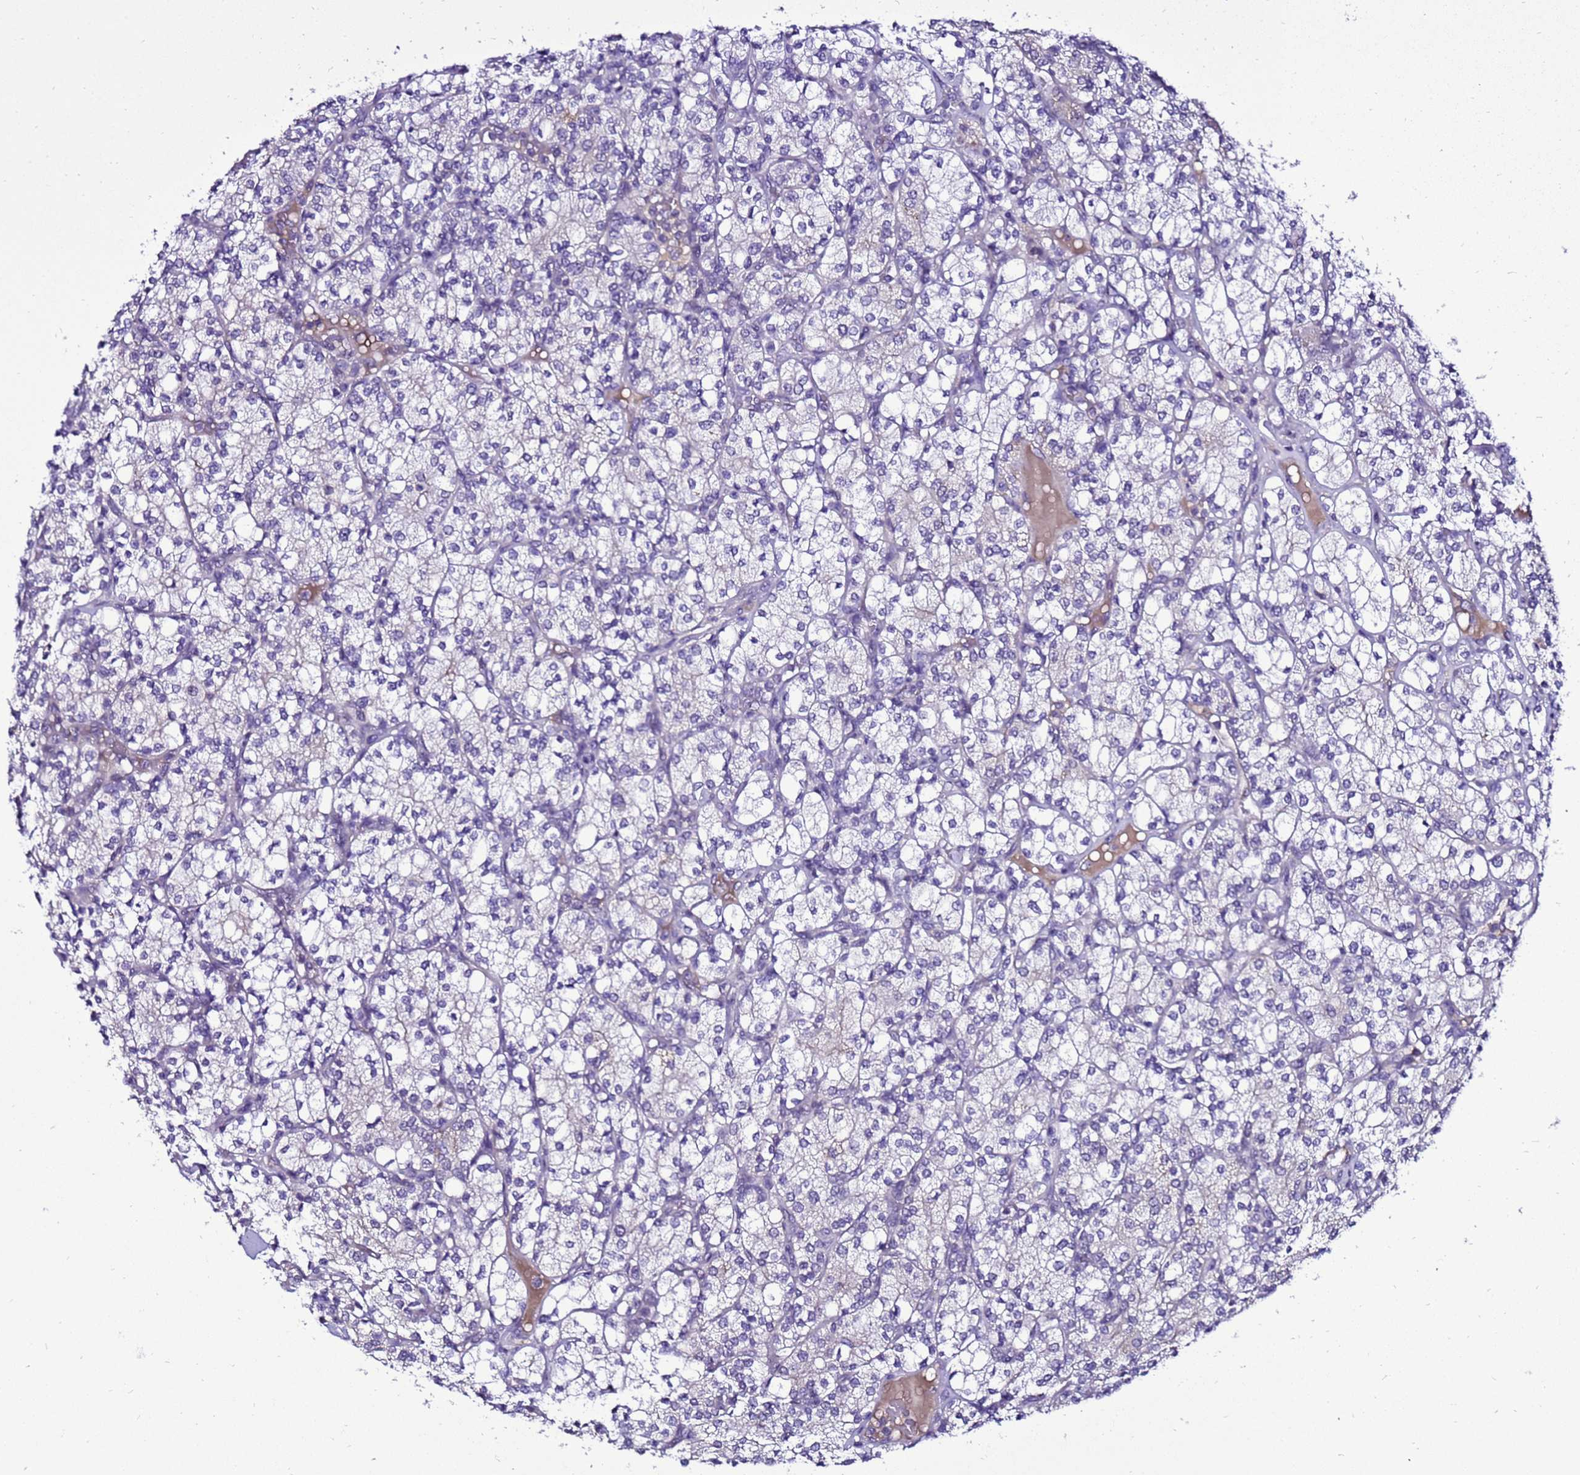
{"staining": {"intensity": "negative", "quantity": "none", "location": "none"}, "tissue": "renal cancer", "cell_type": "Tumor cells", "image_type": "cancer", "snomed": [{"axis": "morphology", "description": "Adenocarcinoma, NOS"}, {"axis": "topography", "description": "Kidney"}], "caption": "Adenocarcinoma (renal) was stained to show a protein in brown. There is no significant positivity in tumor cells.", "gene": "C19orf47", "patient": {"sex": "male", "age": 77}}